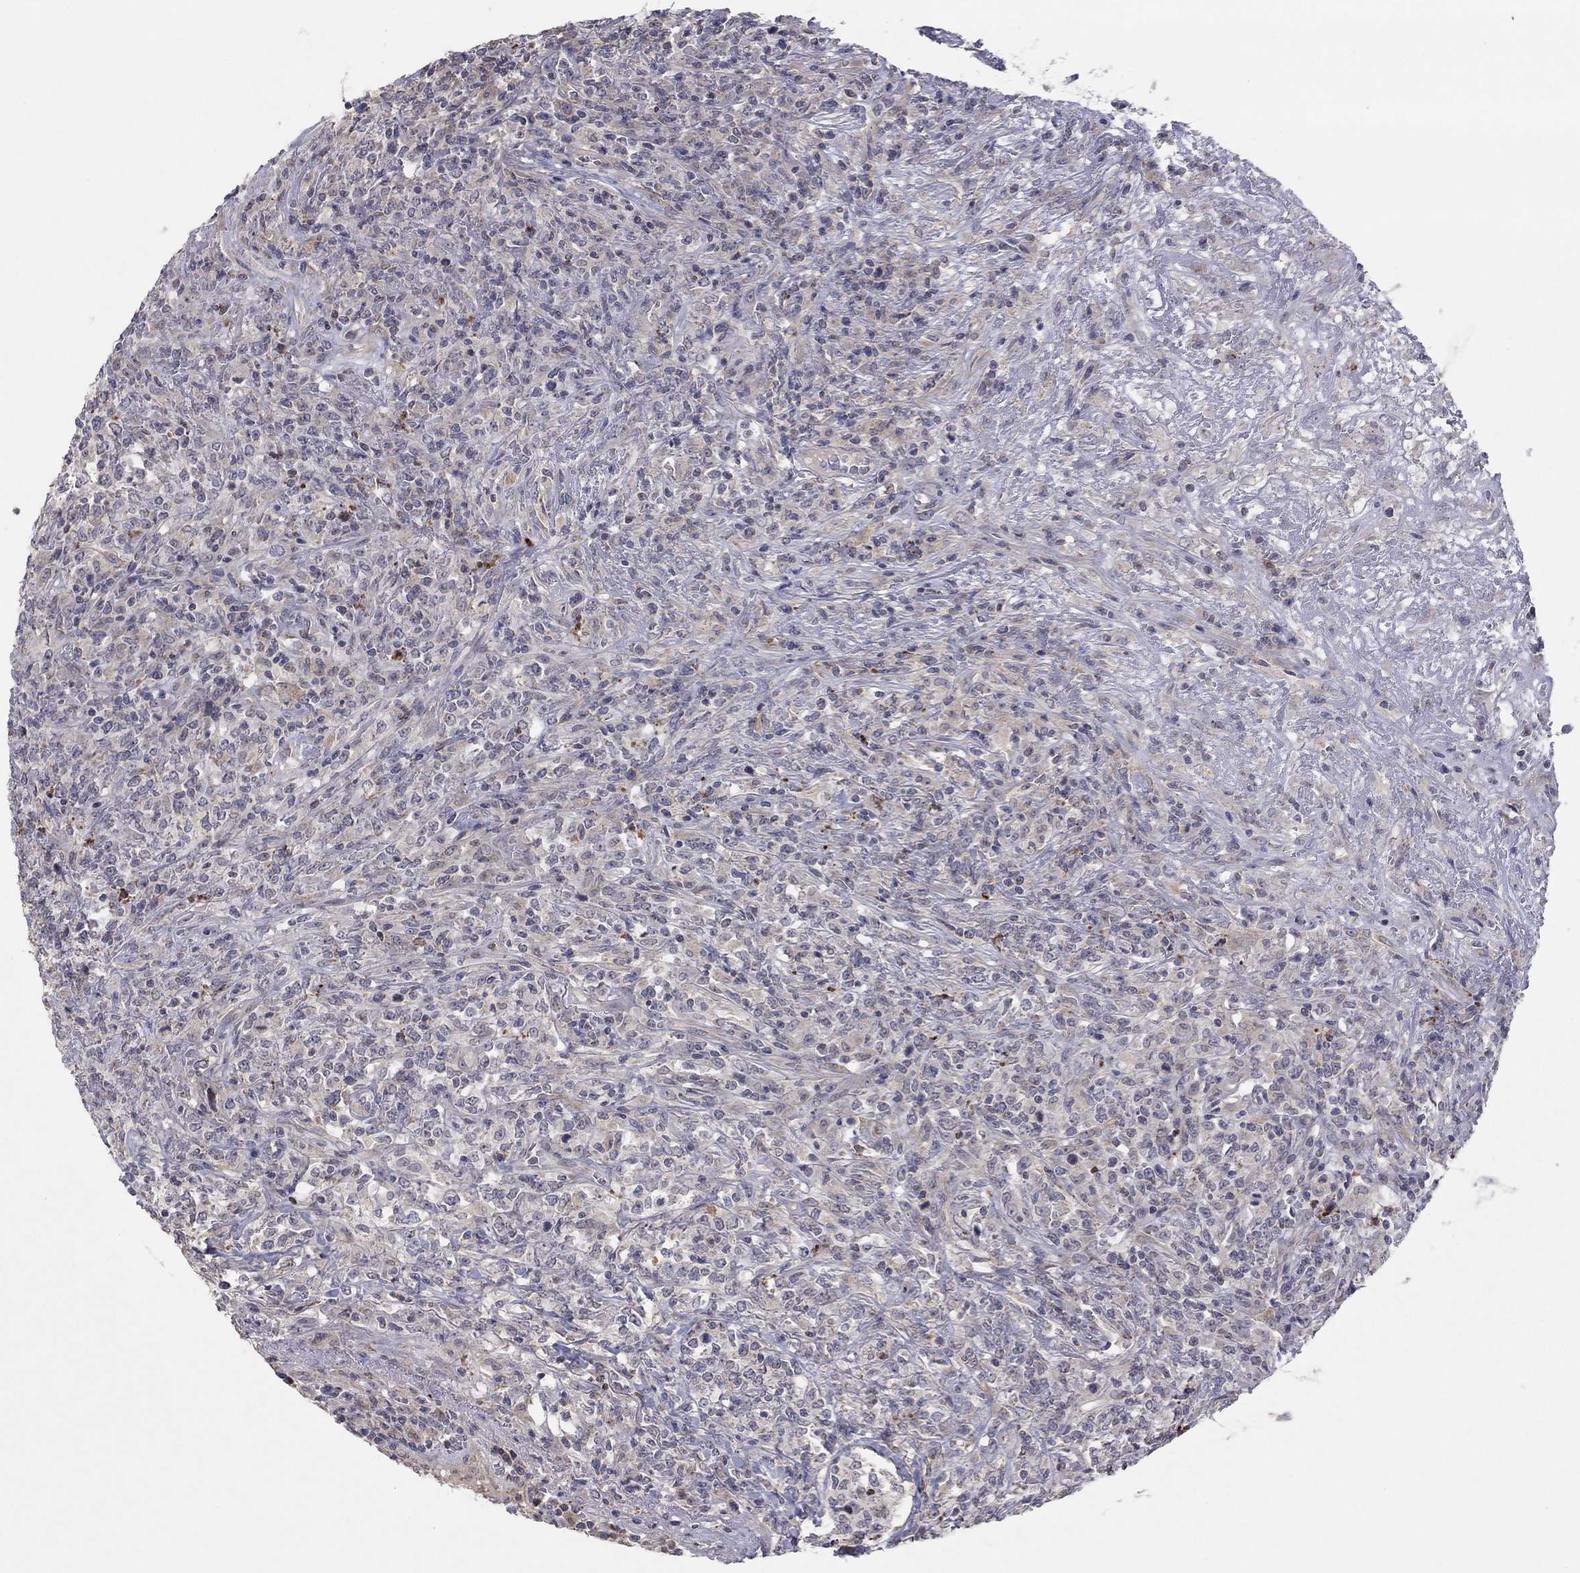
{"staining": {"intensity": "negative", "quantity": "none", "location": "none"}, "tissue": "lymphoma", "cell_type": "Tumor cells", "image_type": "cancer", "snomed": [{"axis": "morphology", "description": "Malignant lymphoma, non-Hodgkin's type, High grade"}, {"axis": "topography", "description": "Lung"}], "caption": "The immunohistochemistry (IHC) photomicrograph has no significant positivity in tumor cells of malignant lymphoma, non-Hodgkin's type (high-grade) tissue. Nuclei are stained in blue.", "gene": "CRACDL", "patient": {"sex": "male", "age": 79}}